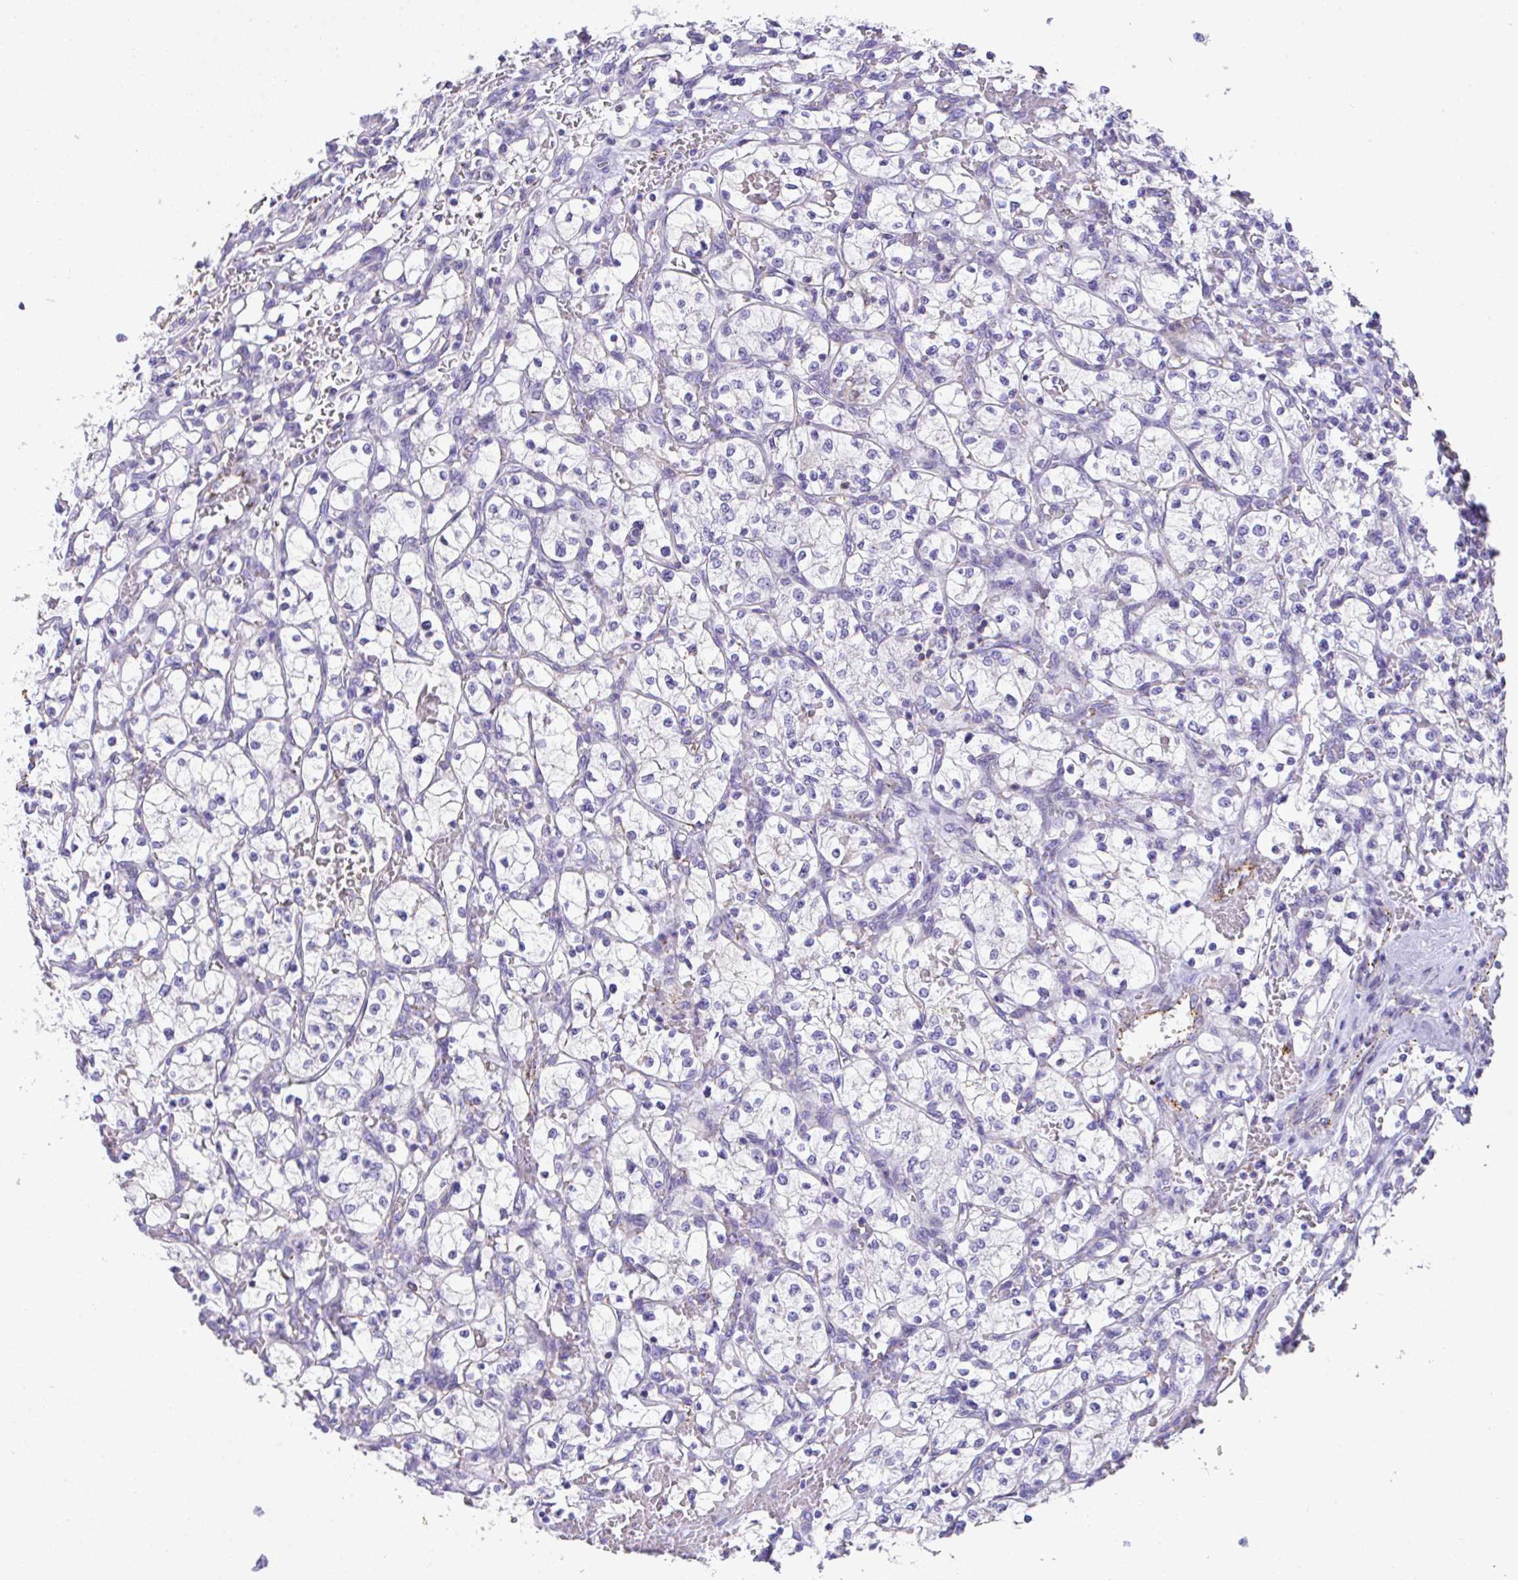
{"staining": {"intensity": "negative", "quantity": "none", "location": "none"}, "tissue": "renal cancer", "cell_type": "Tumor cells", "image_type": "cancer", "snomed": [{"axis": "morphology", "description": "Adenocarcinoma, NOS"}, {"axis": "topography", "description": "Kidney"}], "caption": "Tumor cells show no significant protein staining in renal adenocarcinoma. The staining is performed using DAB brown chromogen with nuclei counter-stained in using hematoxylin.", "gene": "TNFAIP8", "patient": {"sex": "female", "age": 64}}